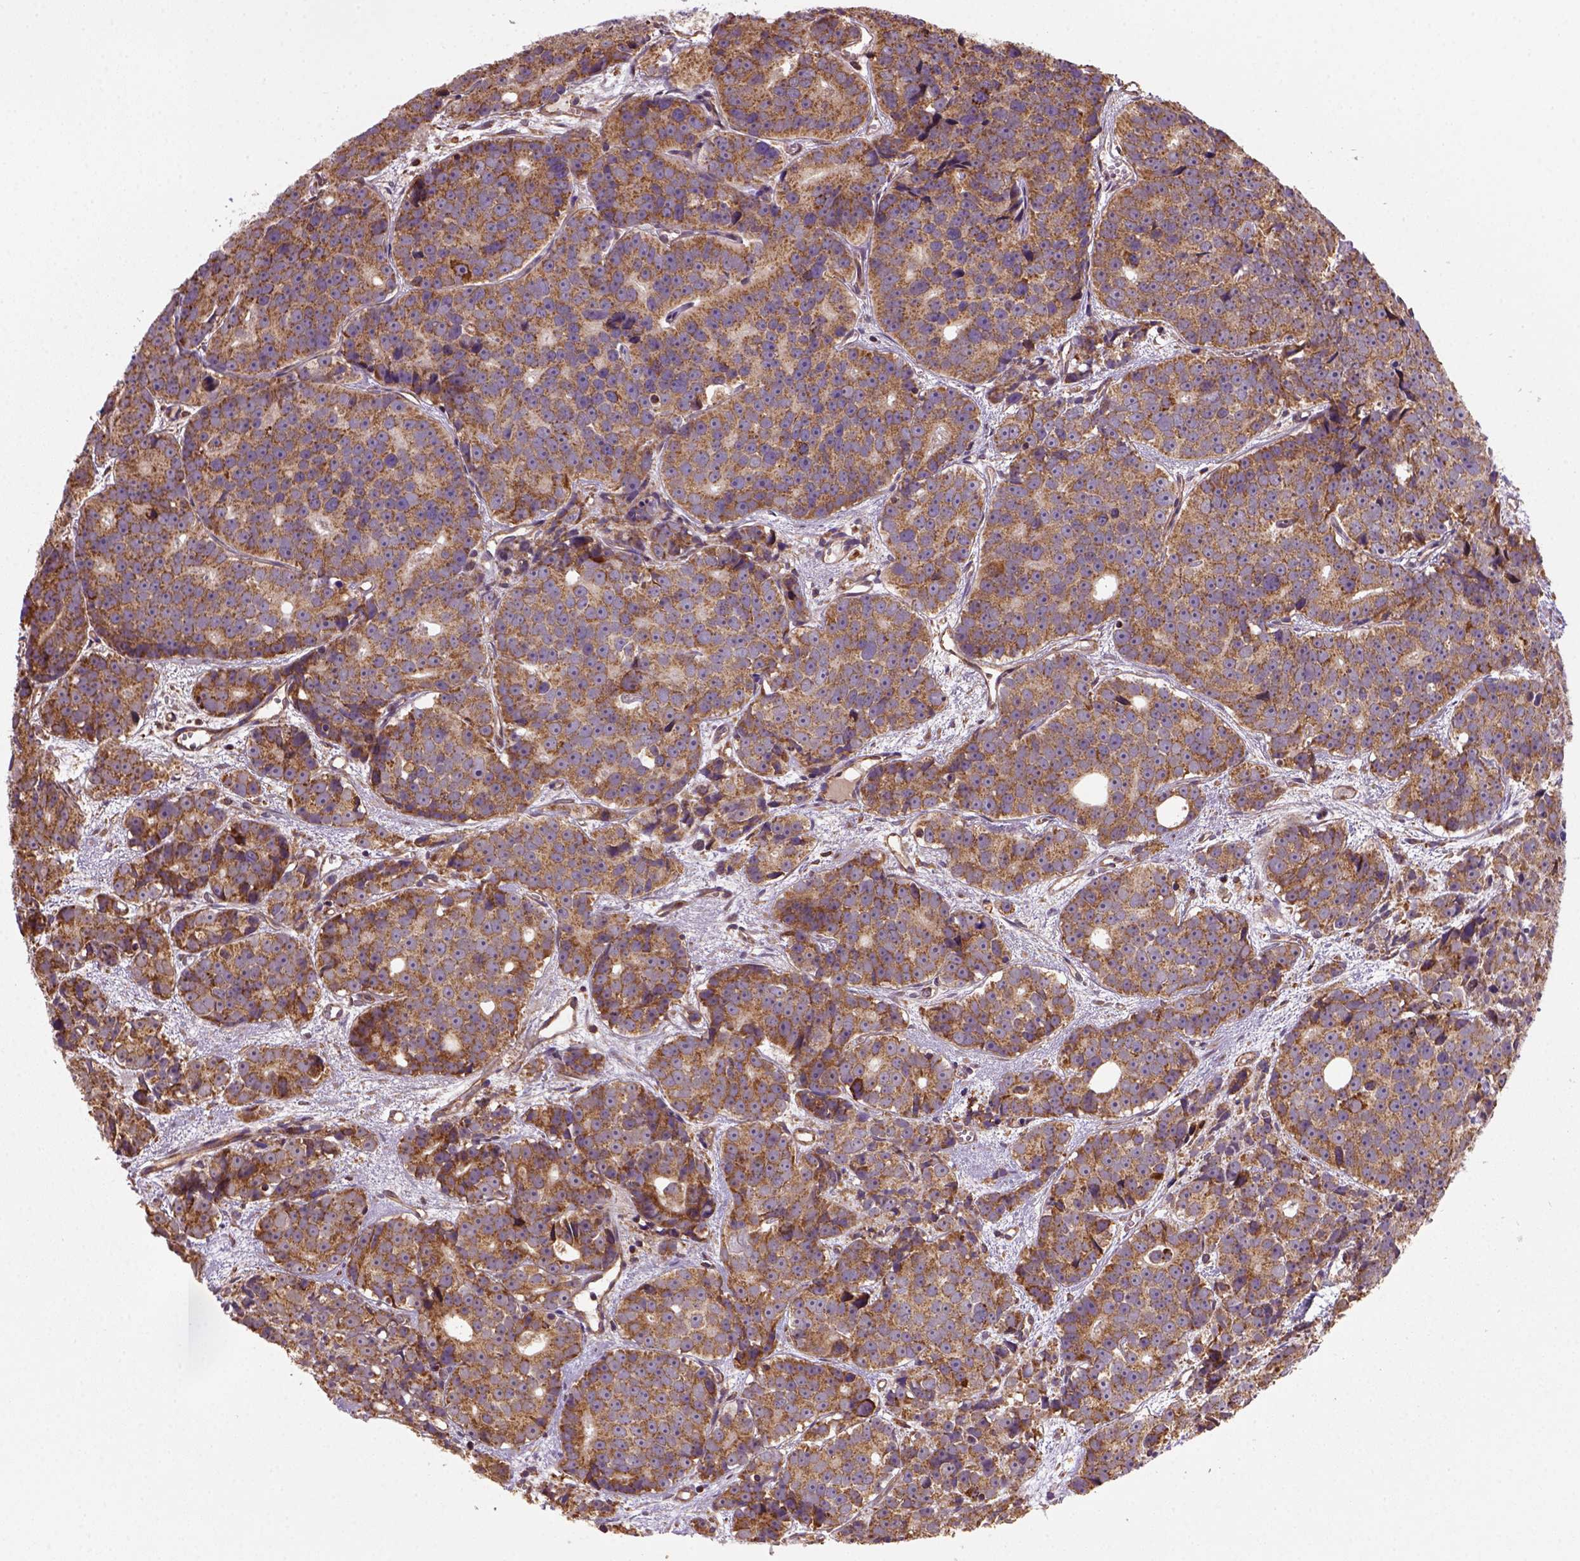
{"staining": {"intensity": "moderate", "quantity": ">75%", "location": "cytoplasmic/membranous"}, "tissue": "prostate cancer", "cell_type": "Tumor cells", "image_type": "cancer", "snomed": [{"axis": "morphology", "description": "Adenocarcinoma, High grade"}, {"axis": "topography", "description": "Prostate"}], "caption": "Protein expression analysis of prostate cancer (high-grade adenocarcinoma) displays moderate cytoplasmic/membranous positivity in about >75% of tumor cells.", "gene": "MAPK8IP3", "patient": {"sex": "male", "age": 77}}